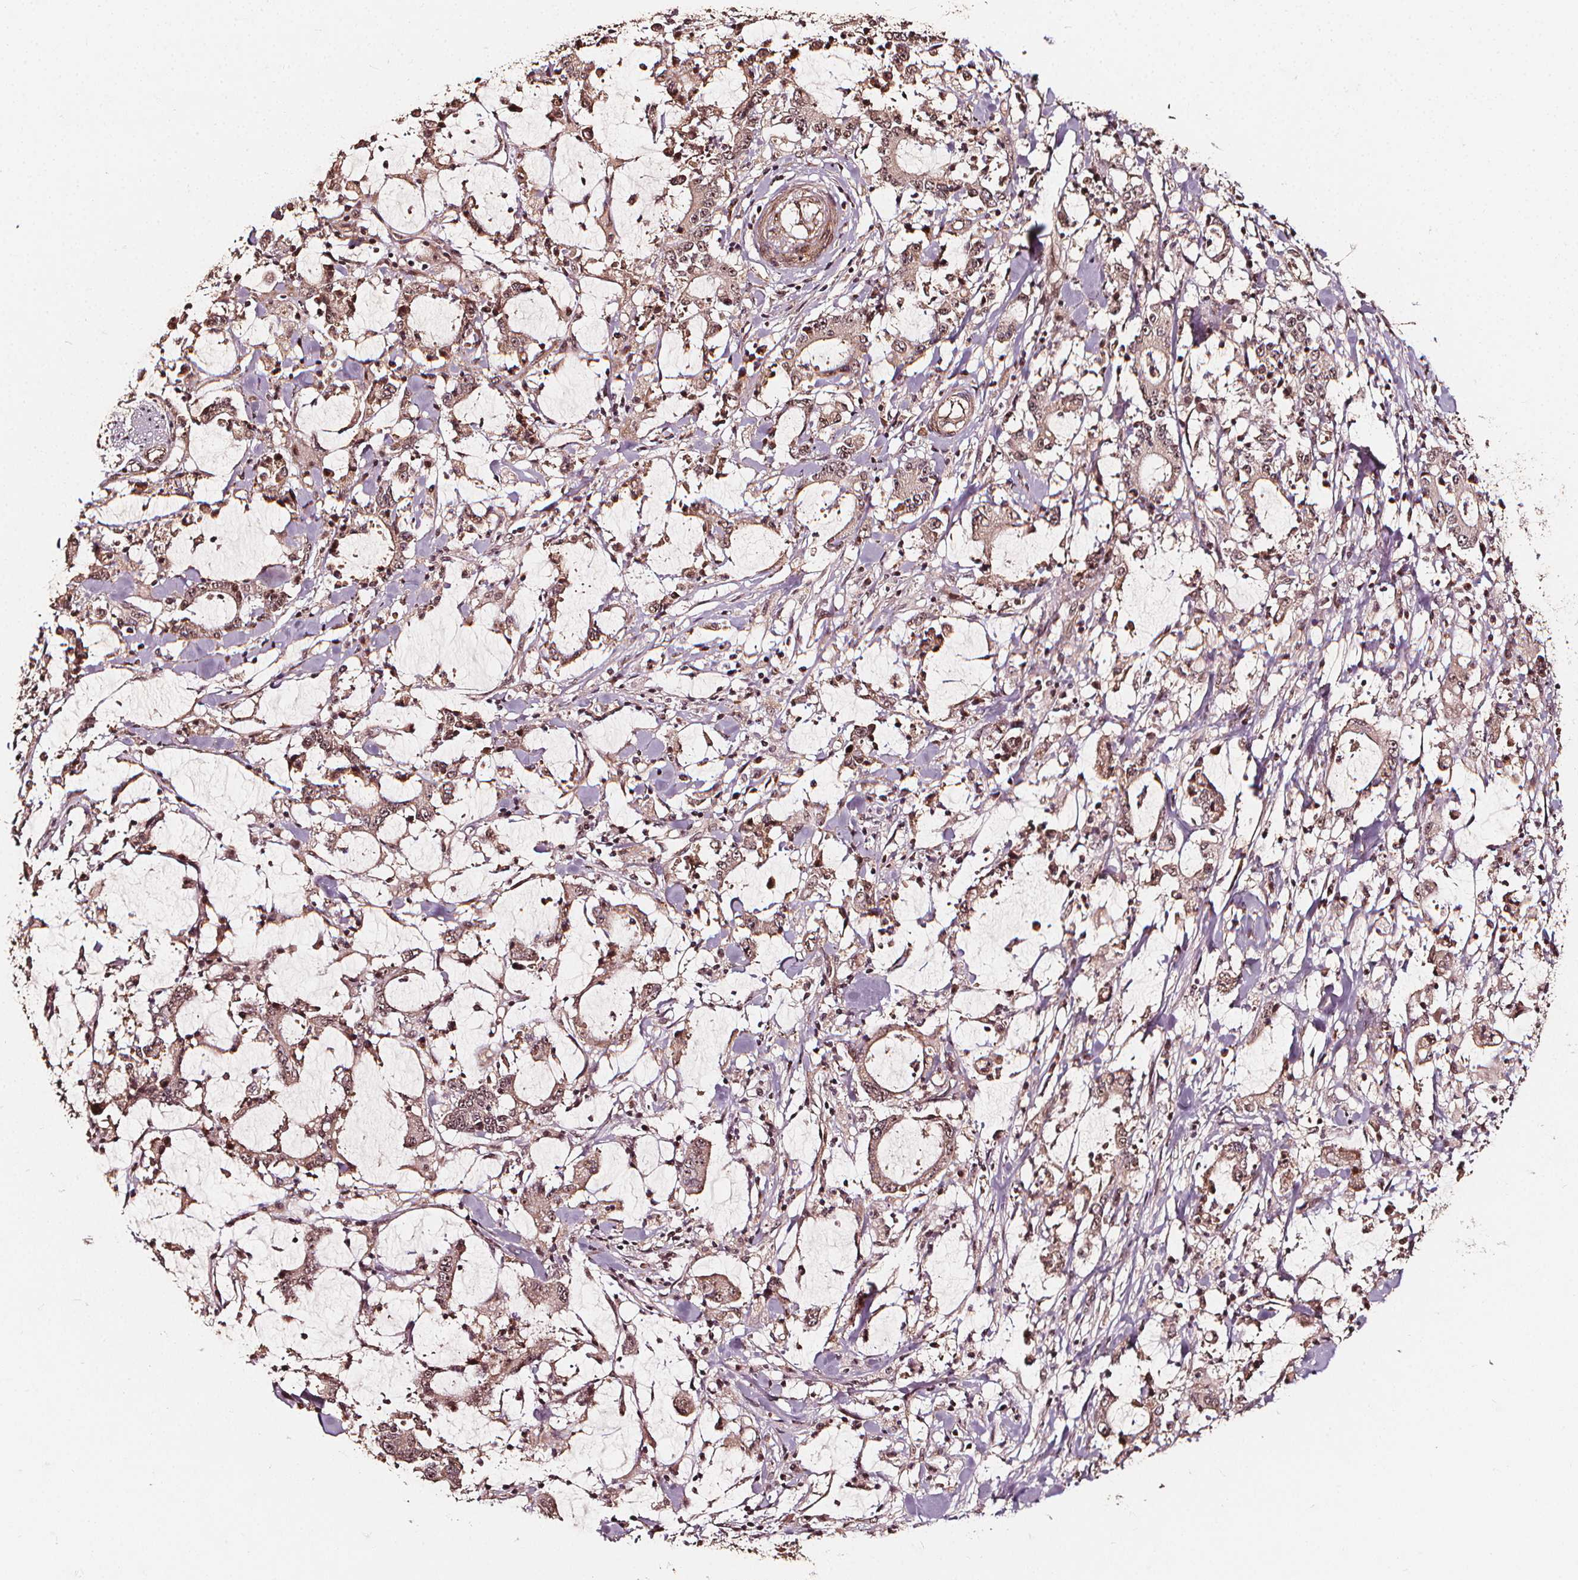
{"staining": {"intensity": "moderate", "quantity": ">75%", "location": "nuclear"}, "tissue": "stomach cancer", "cell_type": "Tumor cells", "image_type": "cancer", "snomed": [{"axis": "morphology", "description": "Adenocarcinoma, NOS"}, {"axis": "topography", "description": "Stomach, upper"}], "caption": "Protein expression analysis of human stomach cancer reveals moderate nuclear expression in approximately >75% of tumor cells. The staining was performed using DAB (3,3'-diaminobenzidine) to visualize the protein expression in brown, while the nuclei were stained in blue with hematoxylin (Magnification: 20x).", "gene": "EXOSC9", "patient": {"sex": "male", "age": 68}}